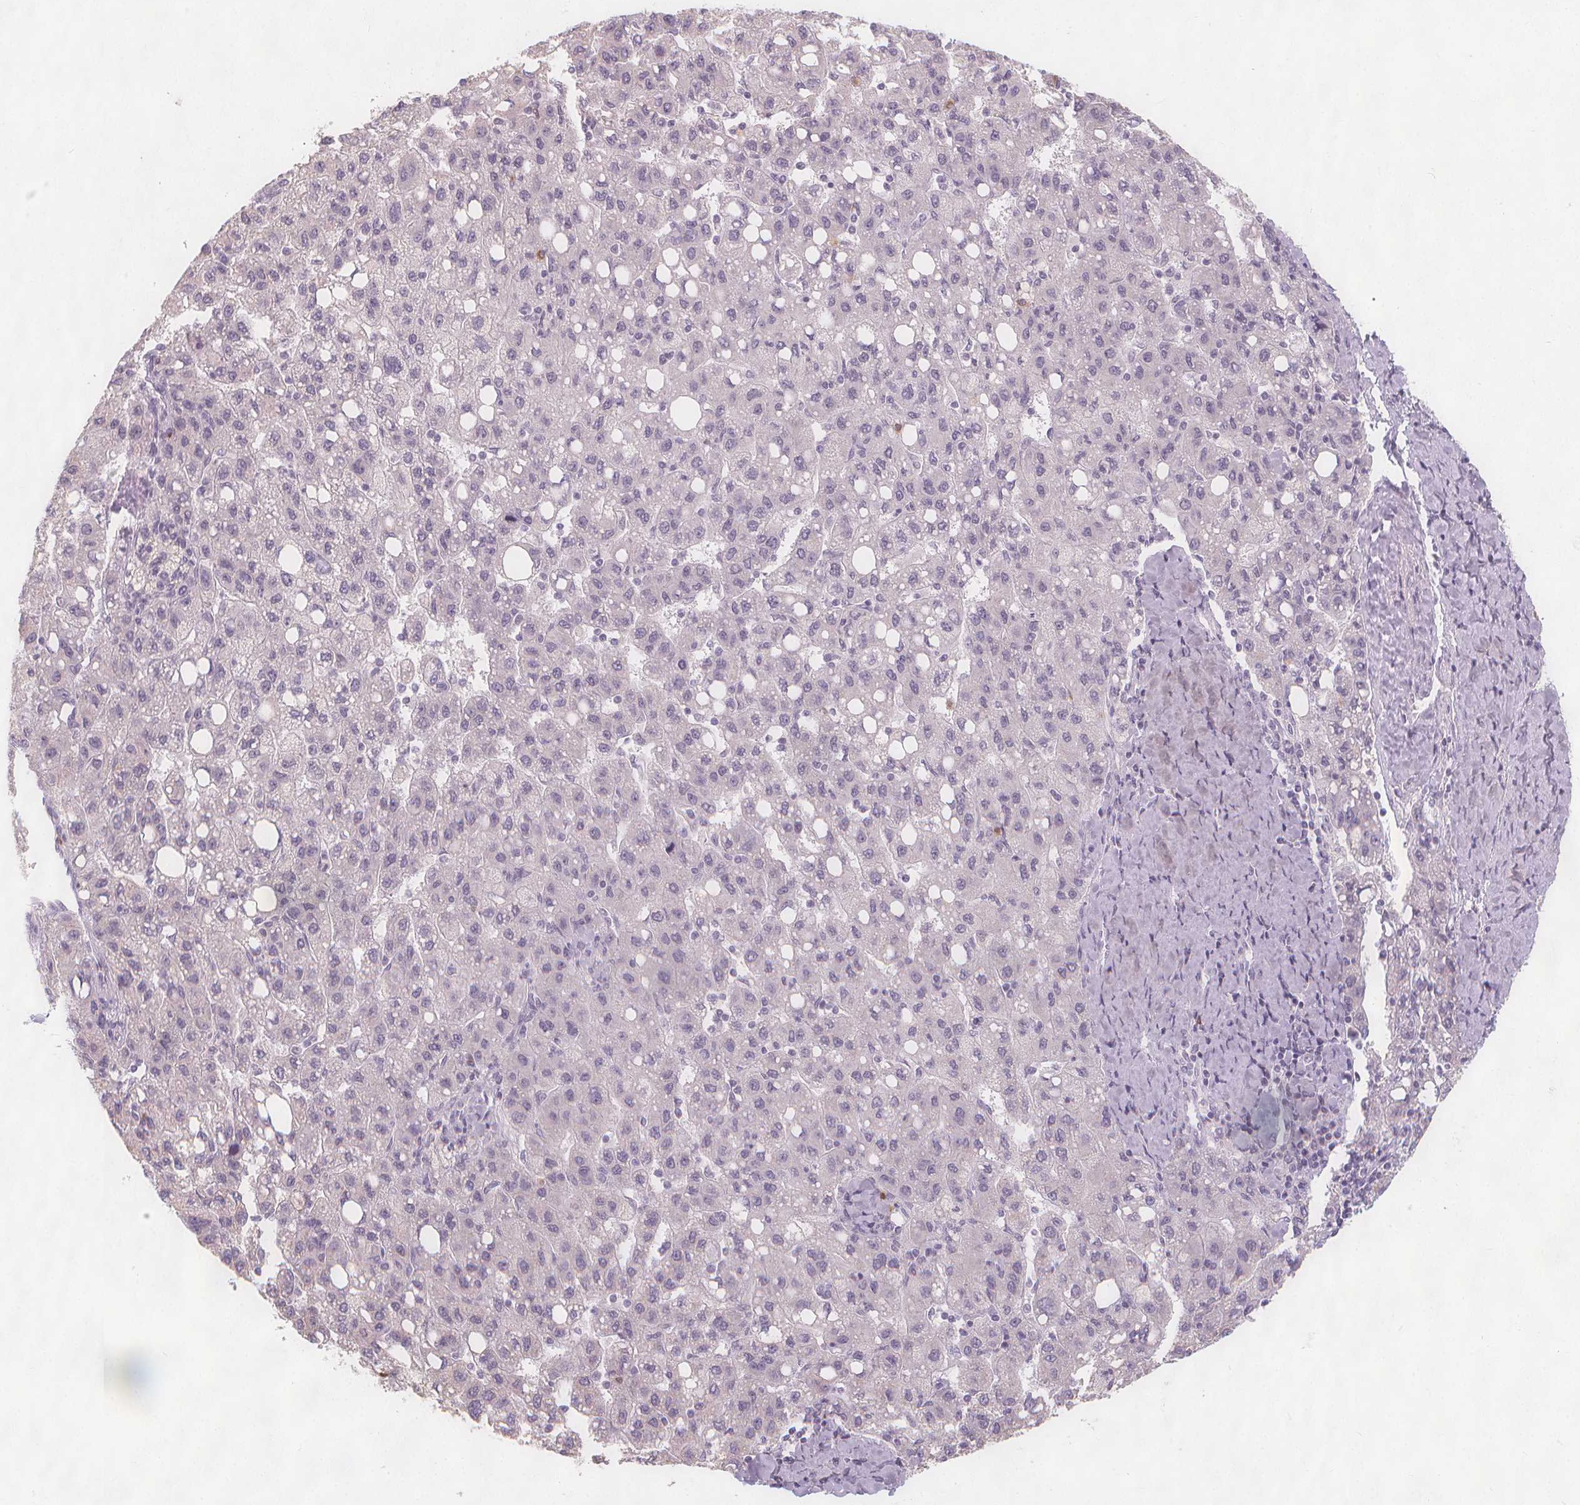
{"staining": {"intensity": "negative", "quantity": "none", "location": "none"}, "tissue": "liver cancer", "cell_type": "Tumor cells", "image_type": "cancer", "snomed": [{"axis": "morphology", "description": "Carcinoma, Hepatocellular, NOS"}, {"axis": "topography", "description": "Liver"}], "caption": "An immunohistochemistry micrograph of liver cancer (hepatocellular carcinoma) is shown. There is no staining in tumor cells of liver cancer (hepatocellular carcinoma). (Brightfield microscopy of DAB (3,3'-diaminobenzidine) immunohistochemistry (IHC) at high magnification).", "gene": "TIPIN", "patient": {"sex": "female", "age": 82}}